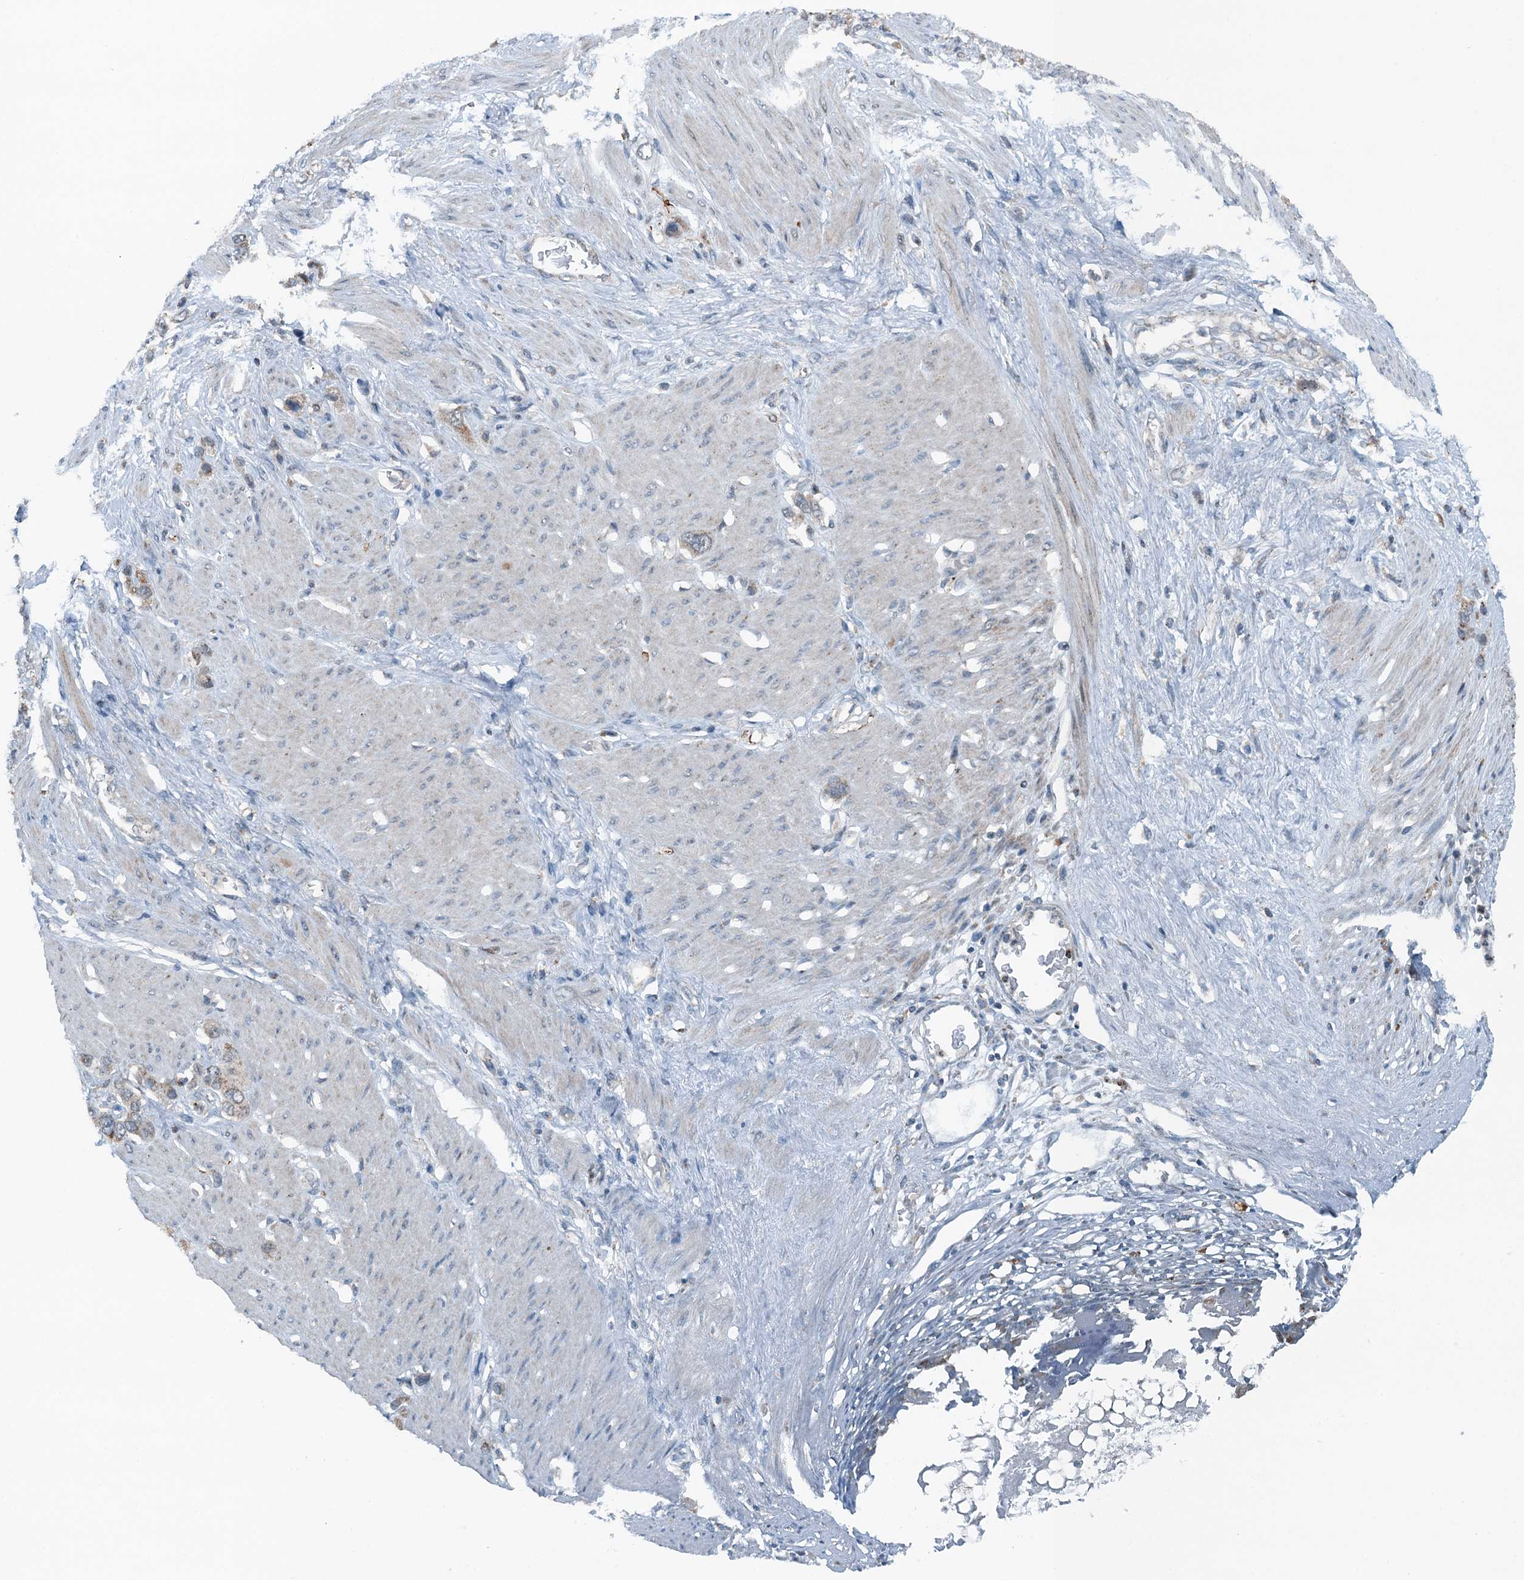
{"staining": {"intensity": "weak", "quantity": ">75%", "location": "cytoplasmic/membranous"}, "tissue": "stomach cancer", "cell_type": "Tumor cells", "image_type": "cancer", "snomed": [{"axis": "morphology", "description": "Adenocarcinoma, NOS"}, {"axis": "morphology", "description": "Adenocarcinoma, High grade"}, {"axis": "topography", "description": "Stomach, upper"}, {"axis": "topography", "description": "Stomach, lower"}], "caption": "Immunohistochemical staining of human stomach adenocarcinoma shows low levels of weak cytoplasmic/membranous protein staining in approximately >75% of tumor cells.", "gene": "BMERB1", "patient": {"sex": "female", "age": 65}}